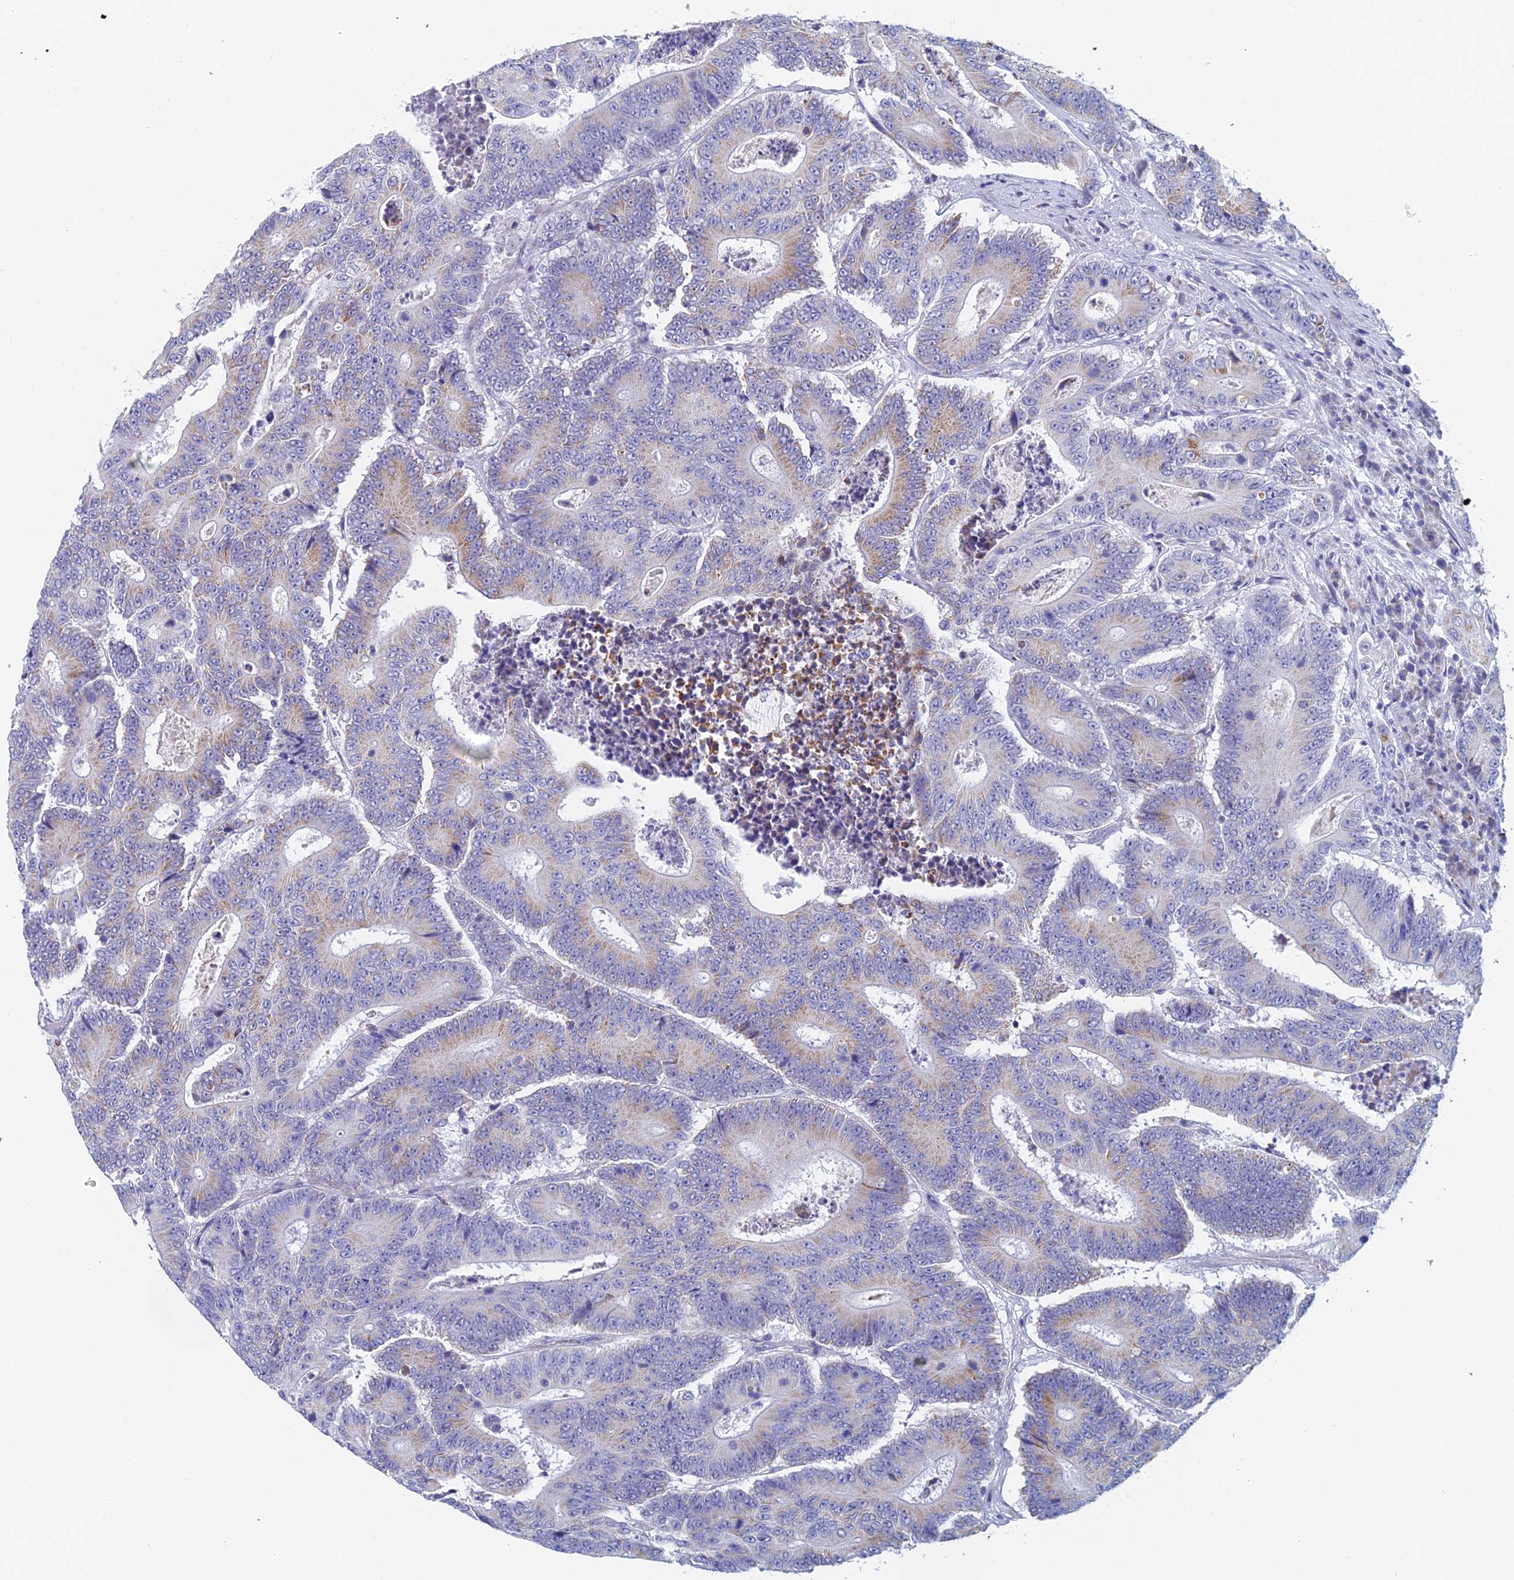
{"staining": {"intensity": "weak", "quantity": "25%-75%", "location": "cytoplasmic/membranous"}, "tissue": "colorectal cancer", "cell_type": "Tumor cells", "image_type": "cancer", "snomed": [{"axis": "morphology", "description": "Adenocarcinoma, NOS"}, {"axis": "topography", "description": "Colon"}], "caption": "Brown immunohistochemical staining in human adenocarcinoma (colorectal) demonstrates weak cytoplasmic/membranous staining in approximately 25%-75% of tumor cells.", "gene": "ACSM1", "patient": {"sex": "male", "age": 83}}